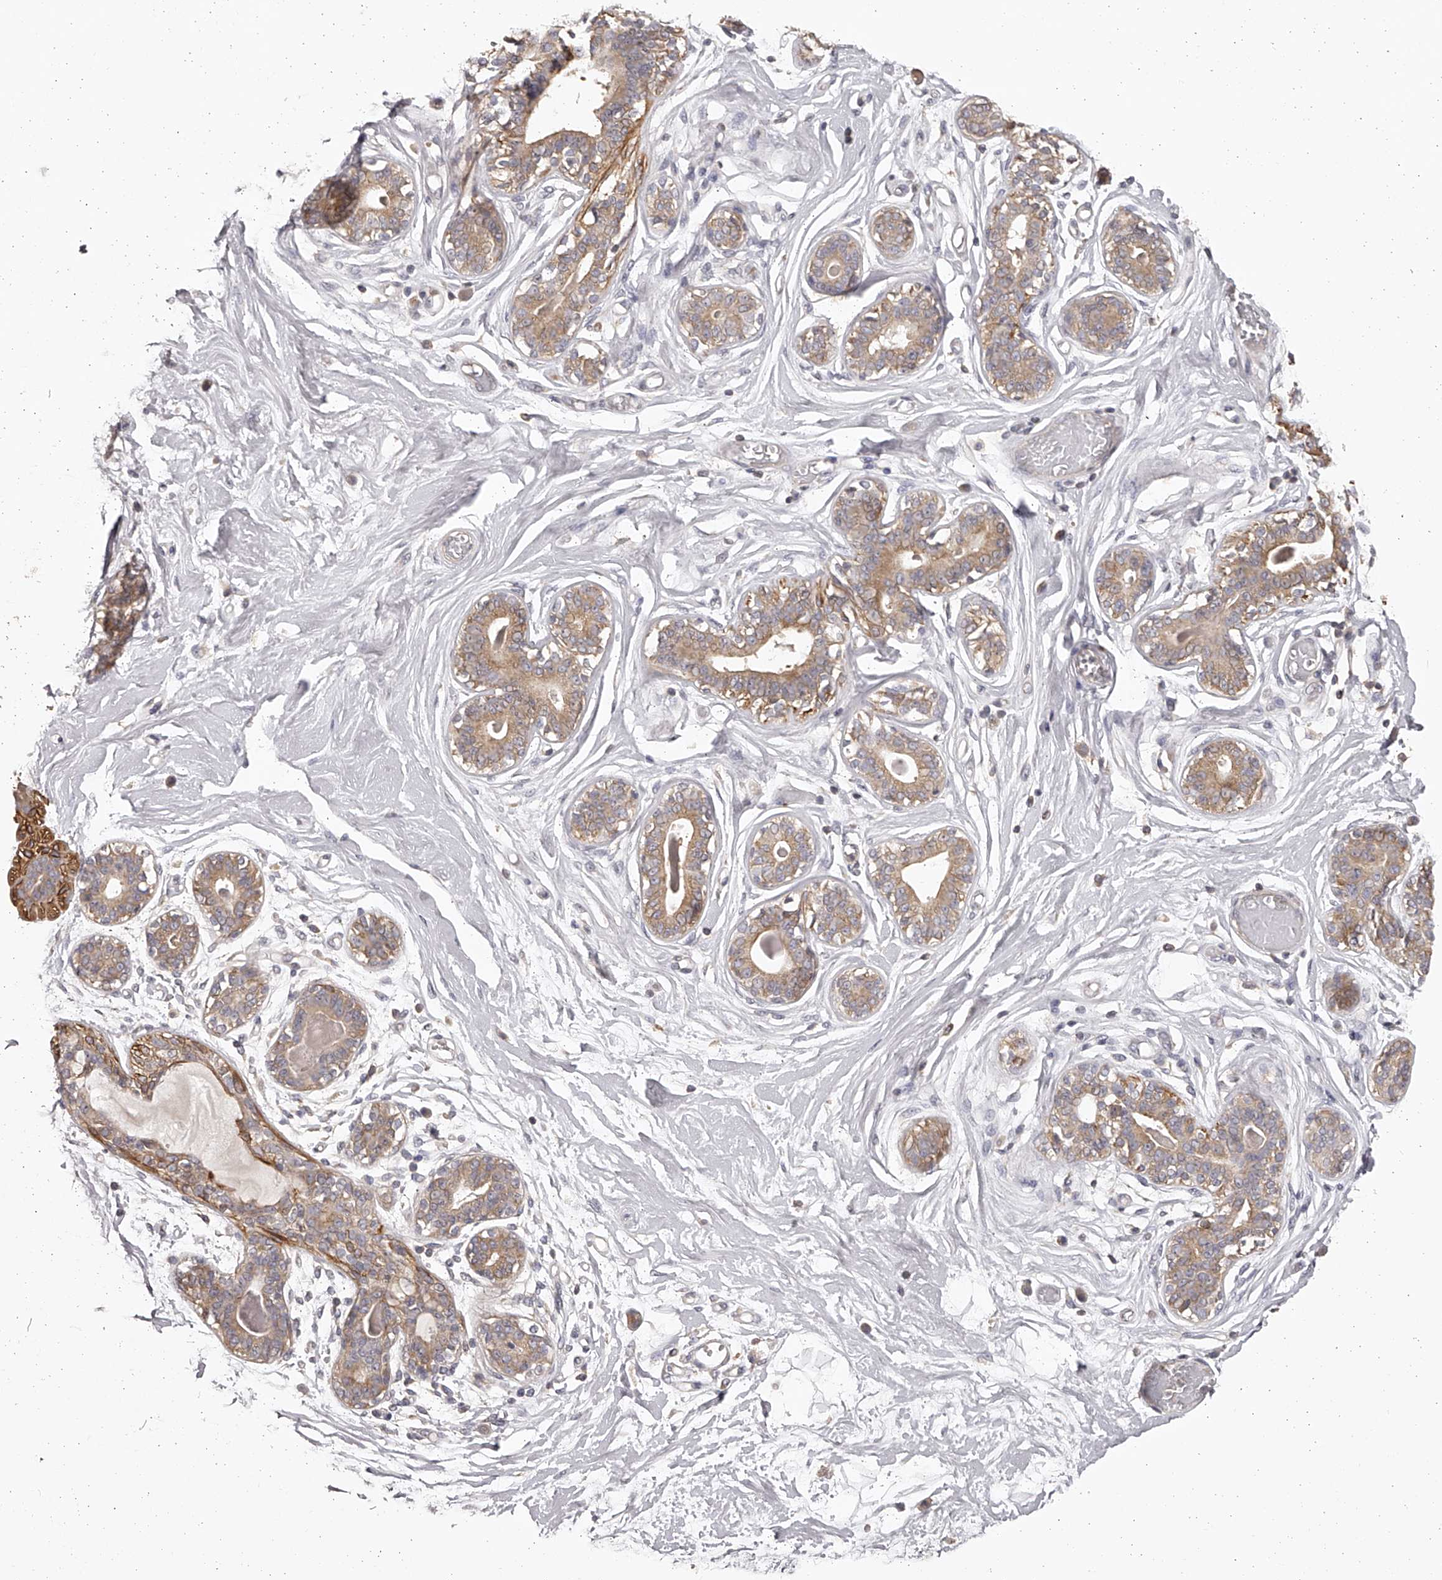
{"staining": {"intensity": "negative", "quantity": "none", "location": "none"}, "tissue": "breast", "cell_type": "Adipocytes", "image_type": "normal", "snomed": [{"axis": "morphology", "description": "Normal tissue, NOS"}, {"axis": "topography", "description": "Breast"}], "caption": "Immunohistochemistry (IHC) of benign human breast exhibits no expression in adipocytes.", "gene": "TNN", "patient": {"sex": "female", "age": 45}}